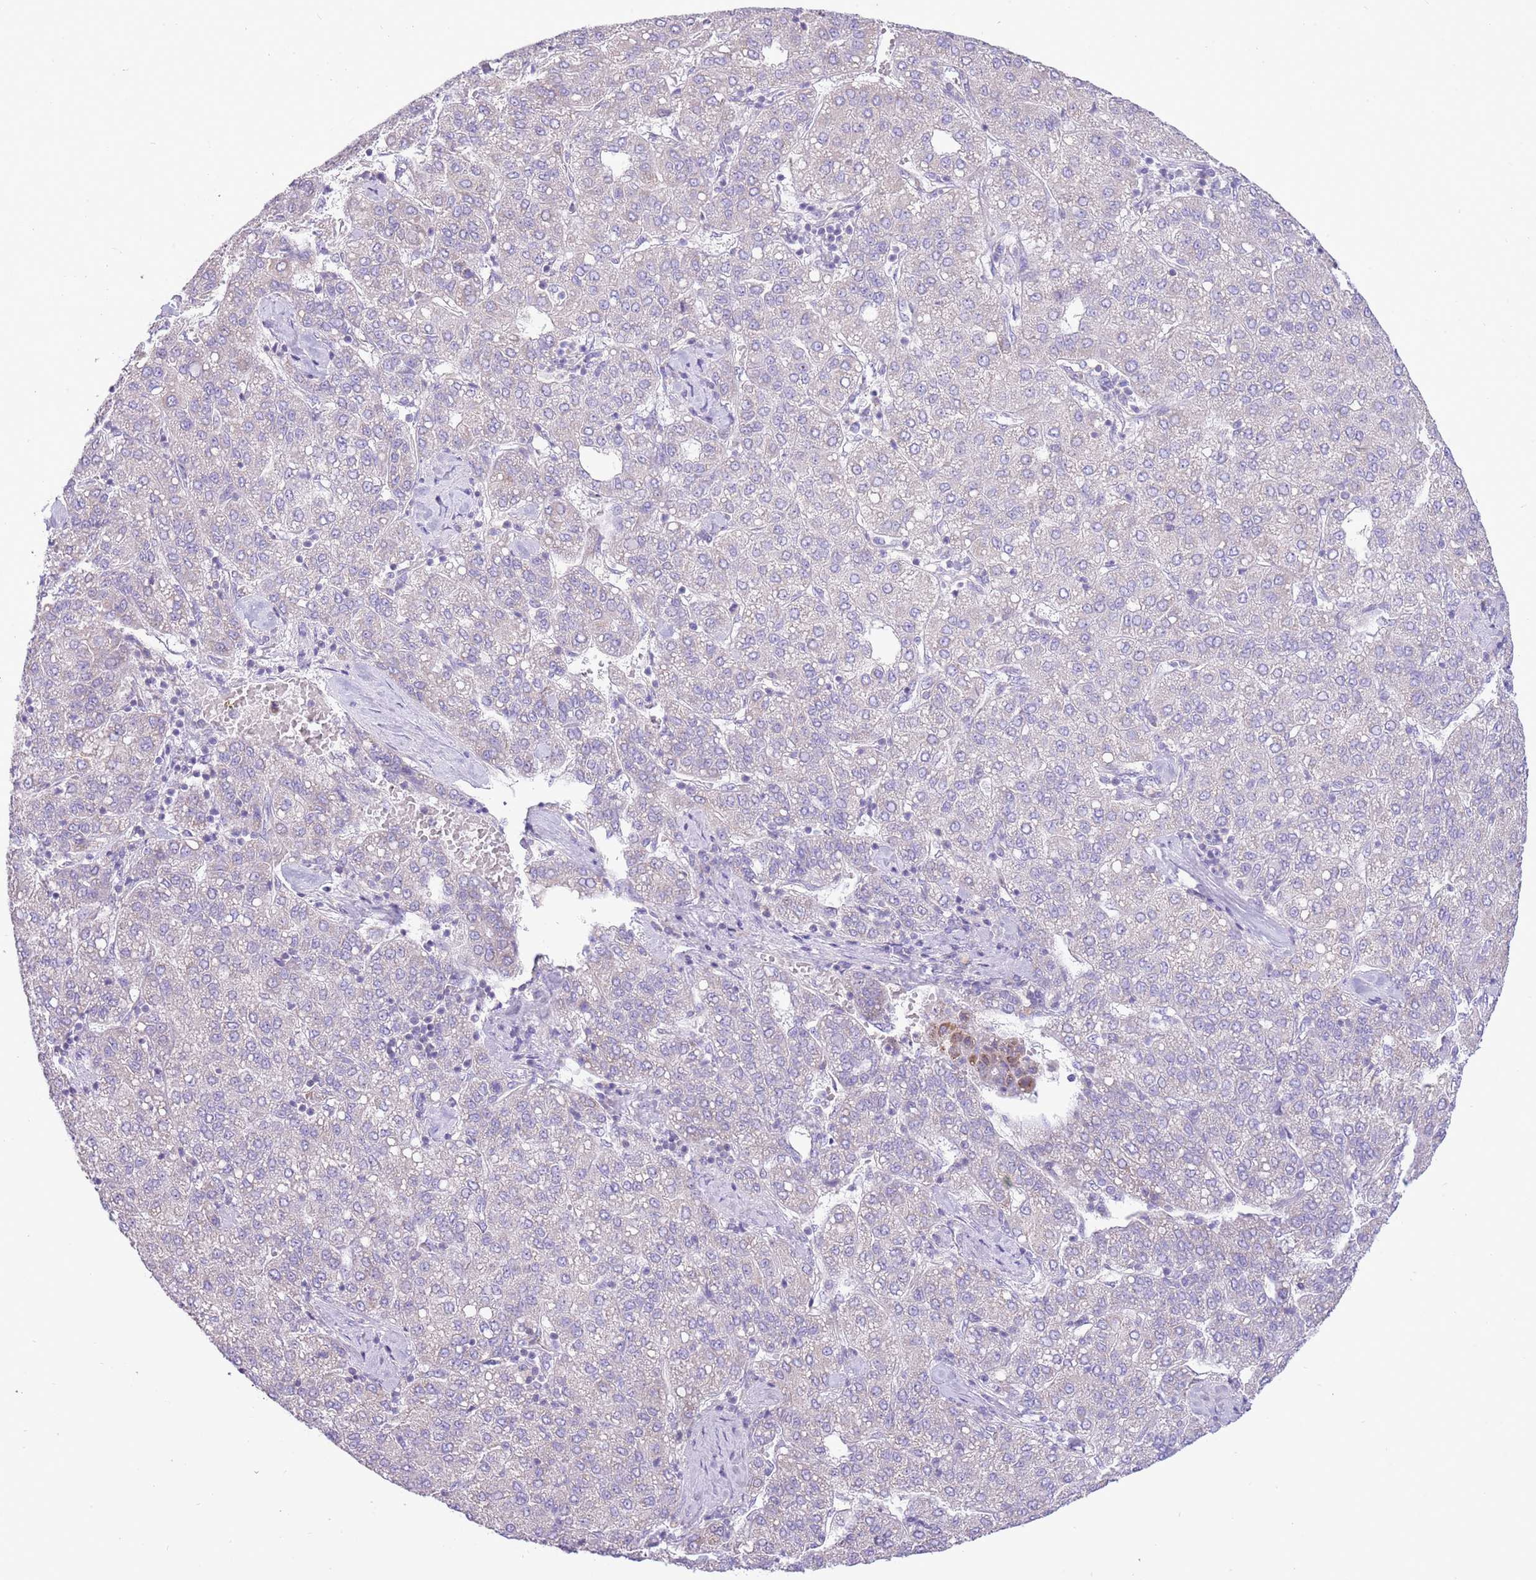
{"staining": {"intensity": "negative", "quantity": "none", "location": "none"}, "tissue": "liver cancer", "cell_type": "Tumor cells", "image_type": "cancer", "snomed": [{"axis": "morphology", "description": "Carcinoma, Hepatocellular, NOS"}, {"axis": "topography", "description": "Liver"}], "caption": "The photomicrograph shows no significant positivity in tumor cells of liver hepatocellular carcinoma. Brightfield microscopy of immunohistochemistry (IHC) stained with DAB (3,3'-diaminobenzidine) (brown) and hematoxylin (blue), captured at high magnification.", "gene": "OAZ2", "patient": {"sex": "male", "age": 65}}